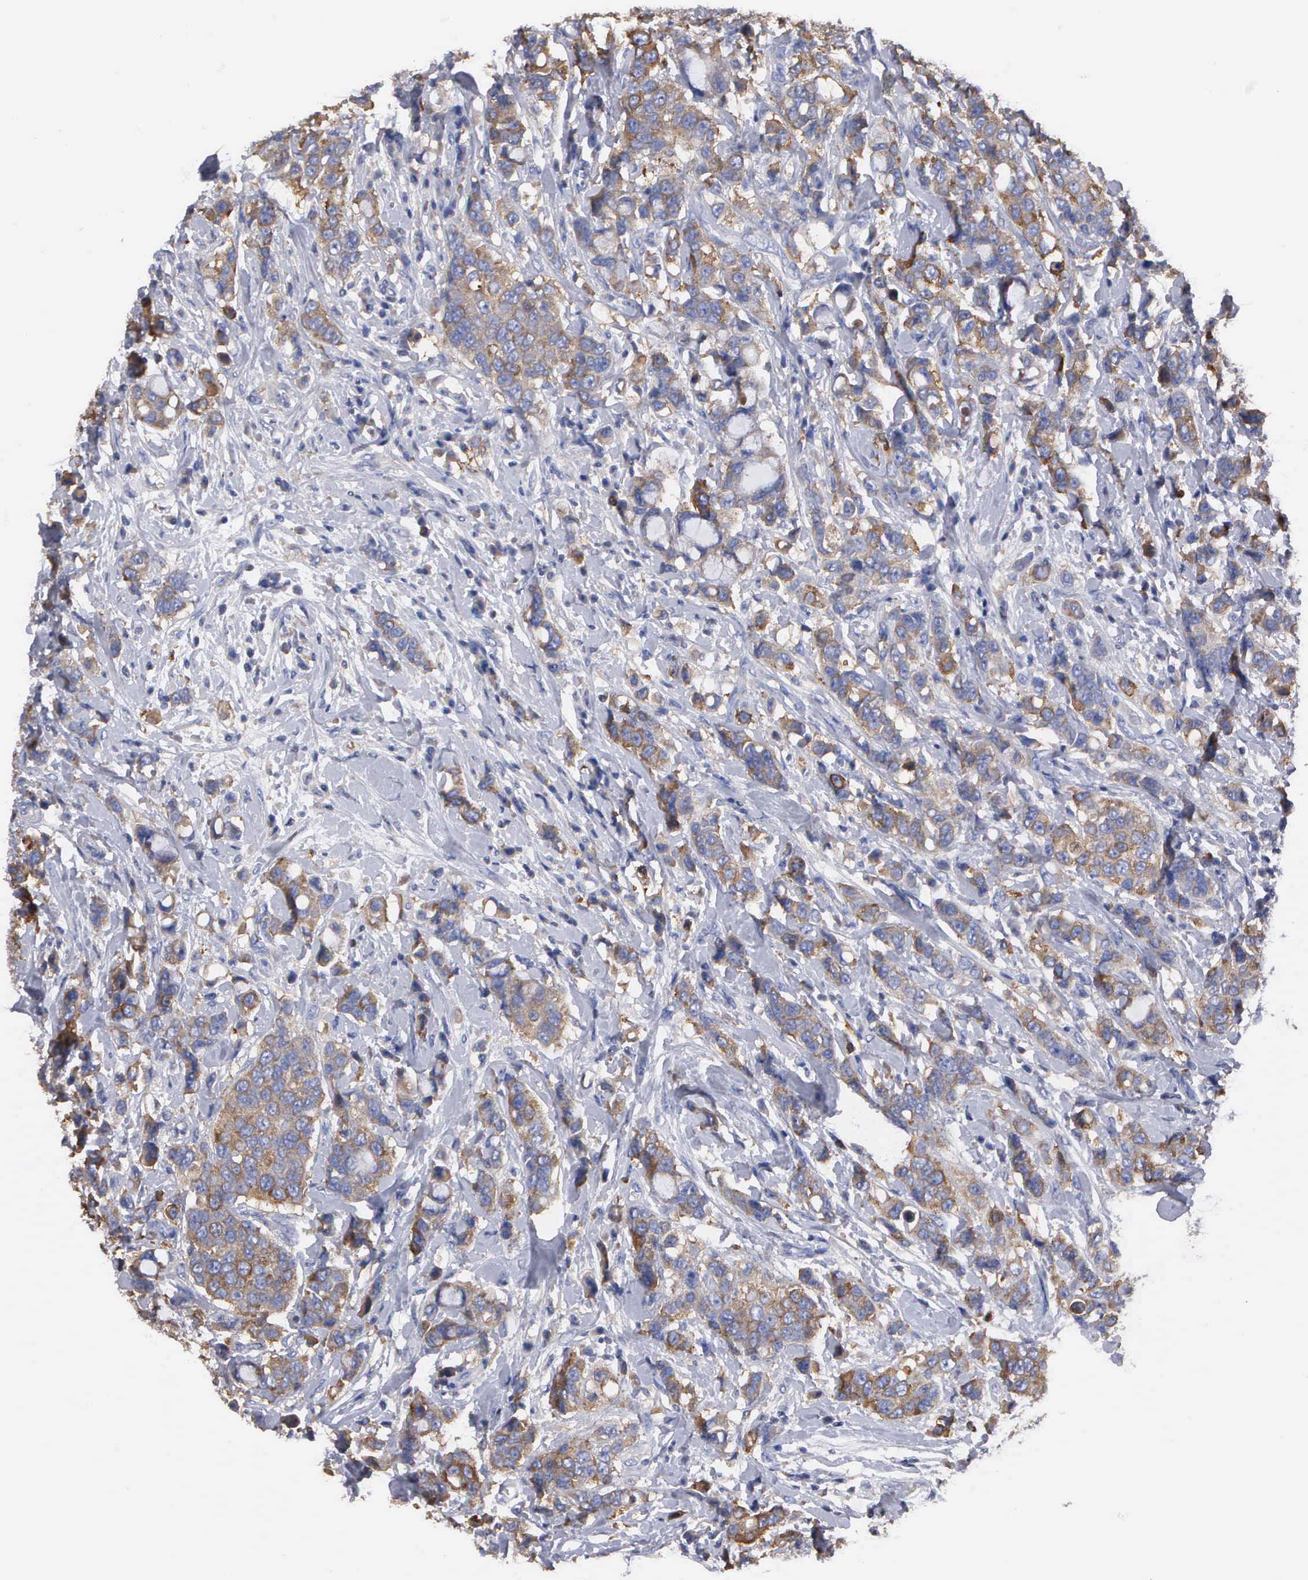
{"staining": {"intensity": "moderate", "quantity": ">75%", "location": "cytoplasmic/membranous"}, "tissue": "breast cancer", "cell_type": "Tumor cells", "image_type": "cancer", "snomed": [{"axis": "morphology", "description": "Duct carcinoma"}, {"axis": "topography", "description": "Breast"}], "caption": "IHC (DAB) staining of invasive ductal carcinoma (breast) exhibits moderate cytoplasmic/membranous protein expression in approximately >75% of tumor cells.", "gene": "G6PD", "patient": {"sex": "female", "age": 27}}